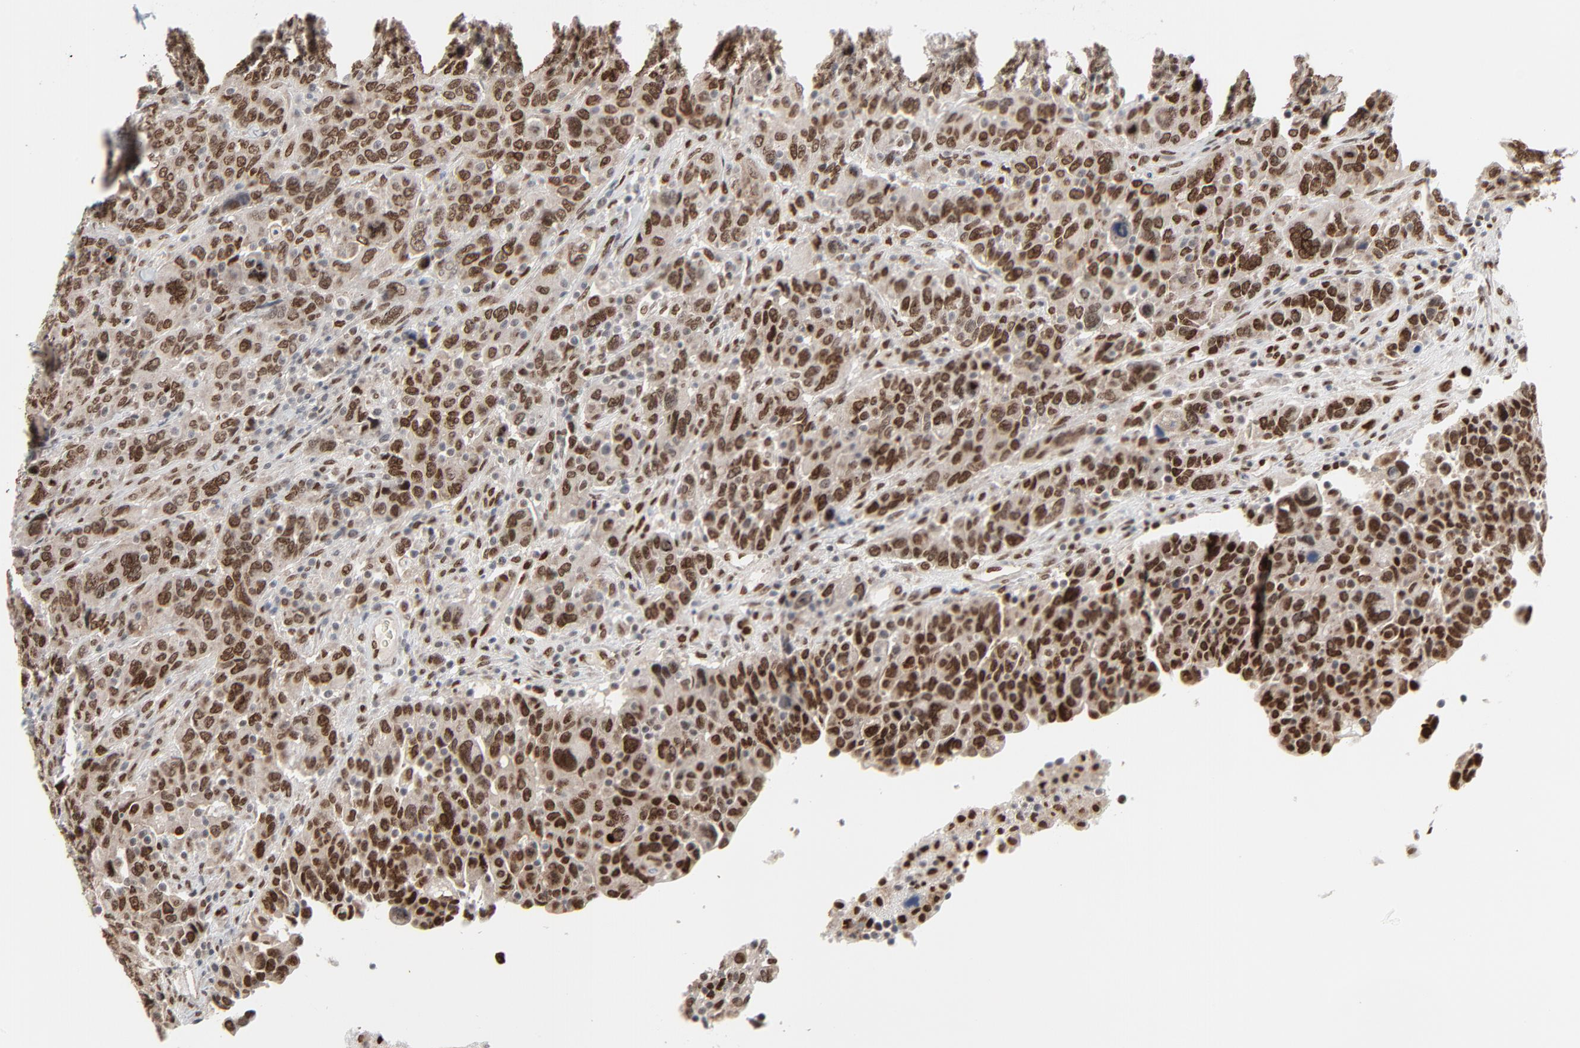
{"staining": {"intensity": "strong", "quantity": ">75%", "location": "nuclear"}, "tissue": "breast cancer", "cell_type": "Tumor cells", "image_type": "cancer", "snomed": [{"axis": "morphology", "description": "Duct carcinoma"}, {"axis": "topography", "description": "Breast"}], "caption": "DAB (3,3'-diaminobenzidine) immunohistochemical staining of human breast cancer (infiltrating ductal carcinoma) demonstrates strong nuclear protein staining in about >75% of tumor cells.", "gene": "CUX1", "patient": {"sex": "female", "age": 37}}